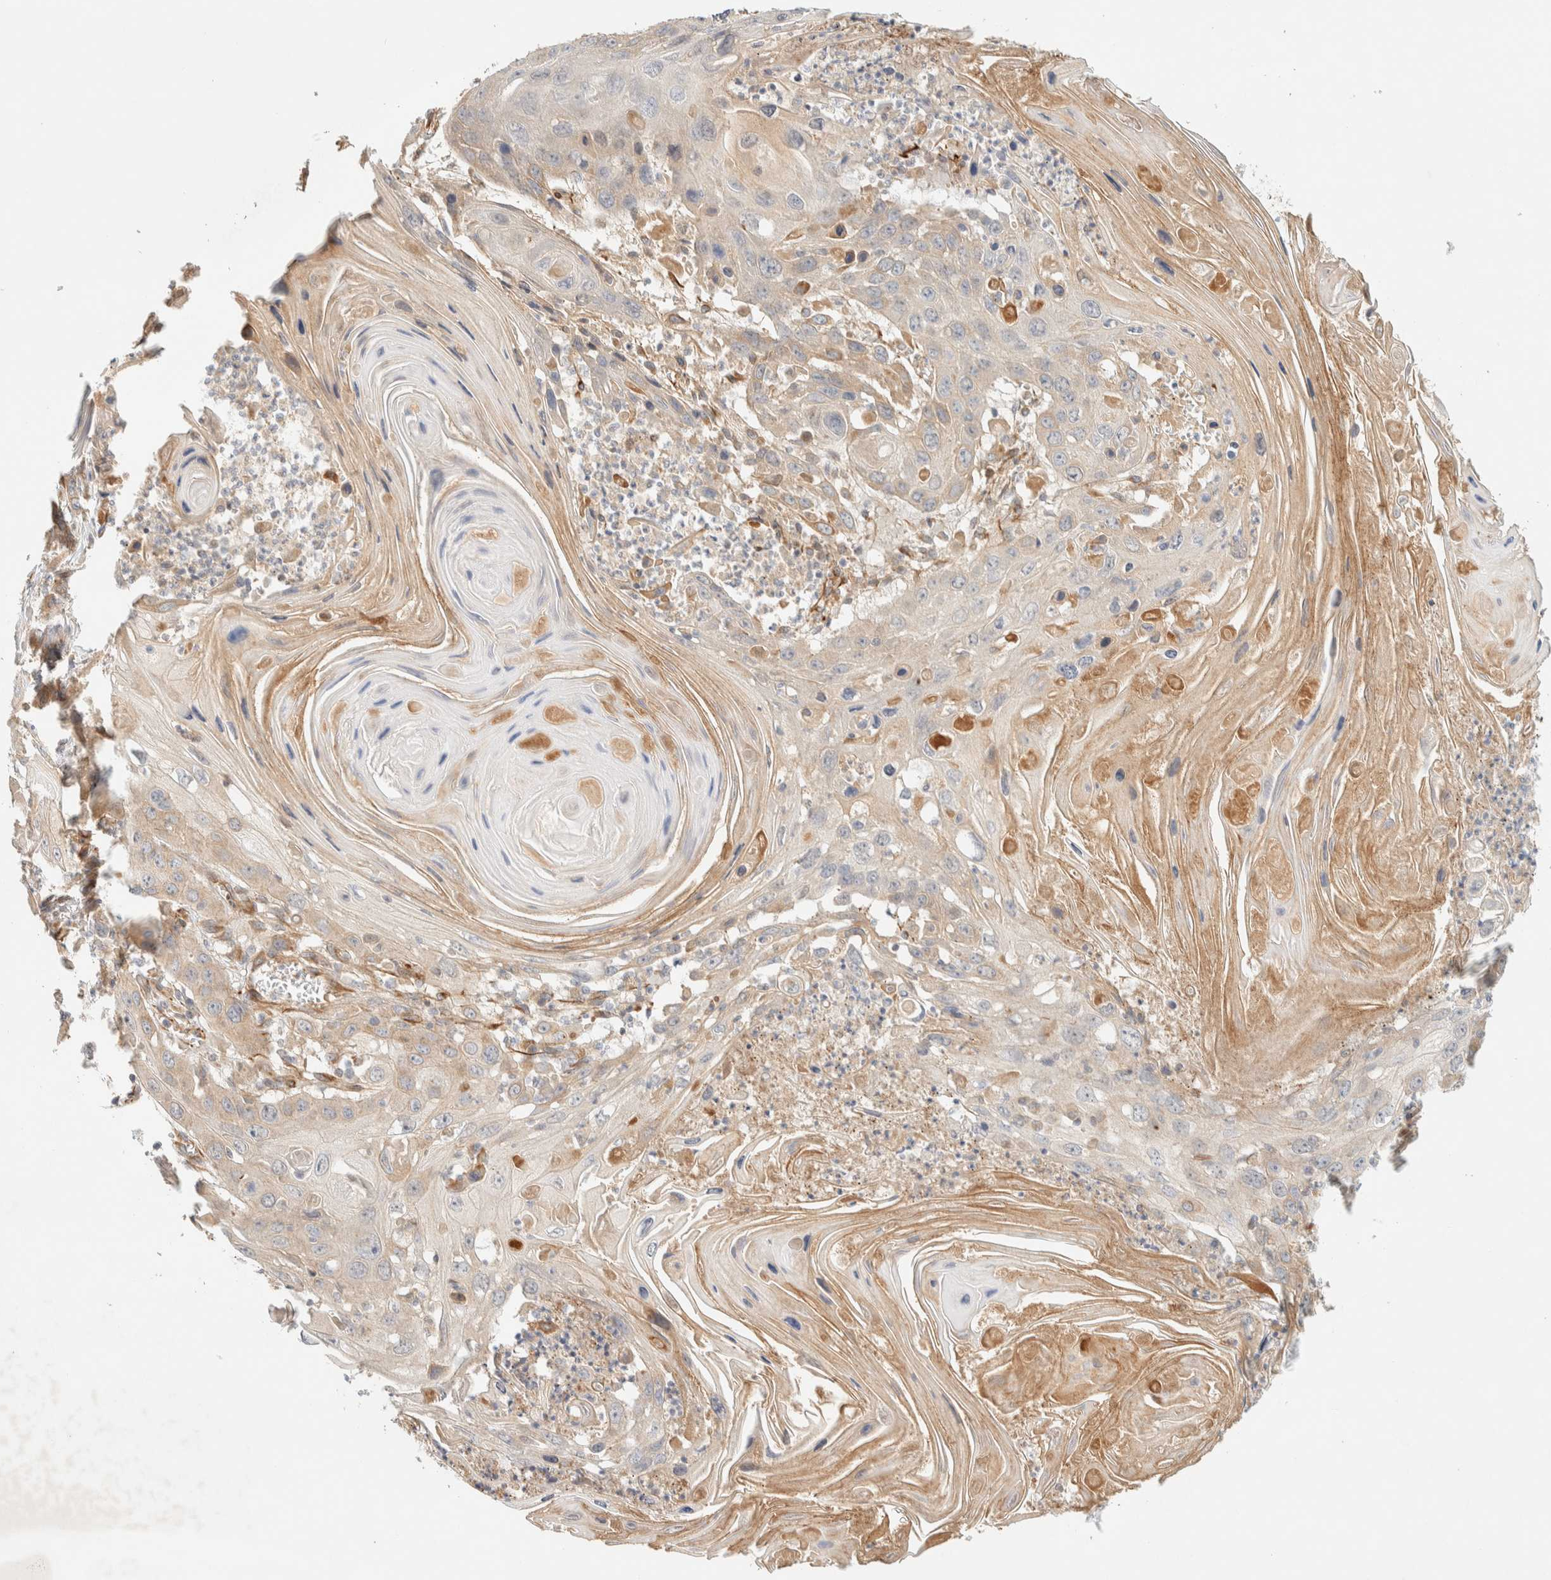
{"staining": {"intensity": "weak", "quantity": ">75%", "location": "cytoplasmic/membranous"}, "tissue": "skin cancer", "cell_type": "Tumor cells", "image_type": "cancer", "snomed": [{"axis": "morphology", "description": "Squamous cell carcinoma, NOS"}, {"axis": "topography", "description": "Skin"}], "caption": "A high-resolution photomicrograph shows immunohistochemistry (IHC) staining of skin cancer, which exhibits weak cytoplasmic/membranous positivity in approximately >75% of tumor cells.", "gene": "FAT1", "patient": {"sex": "male", "age": 55}}